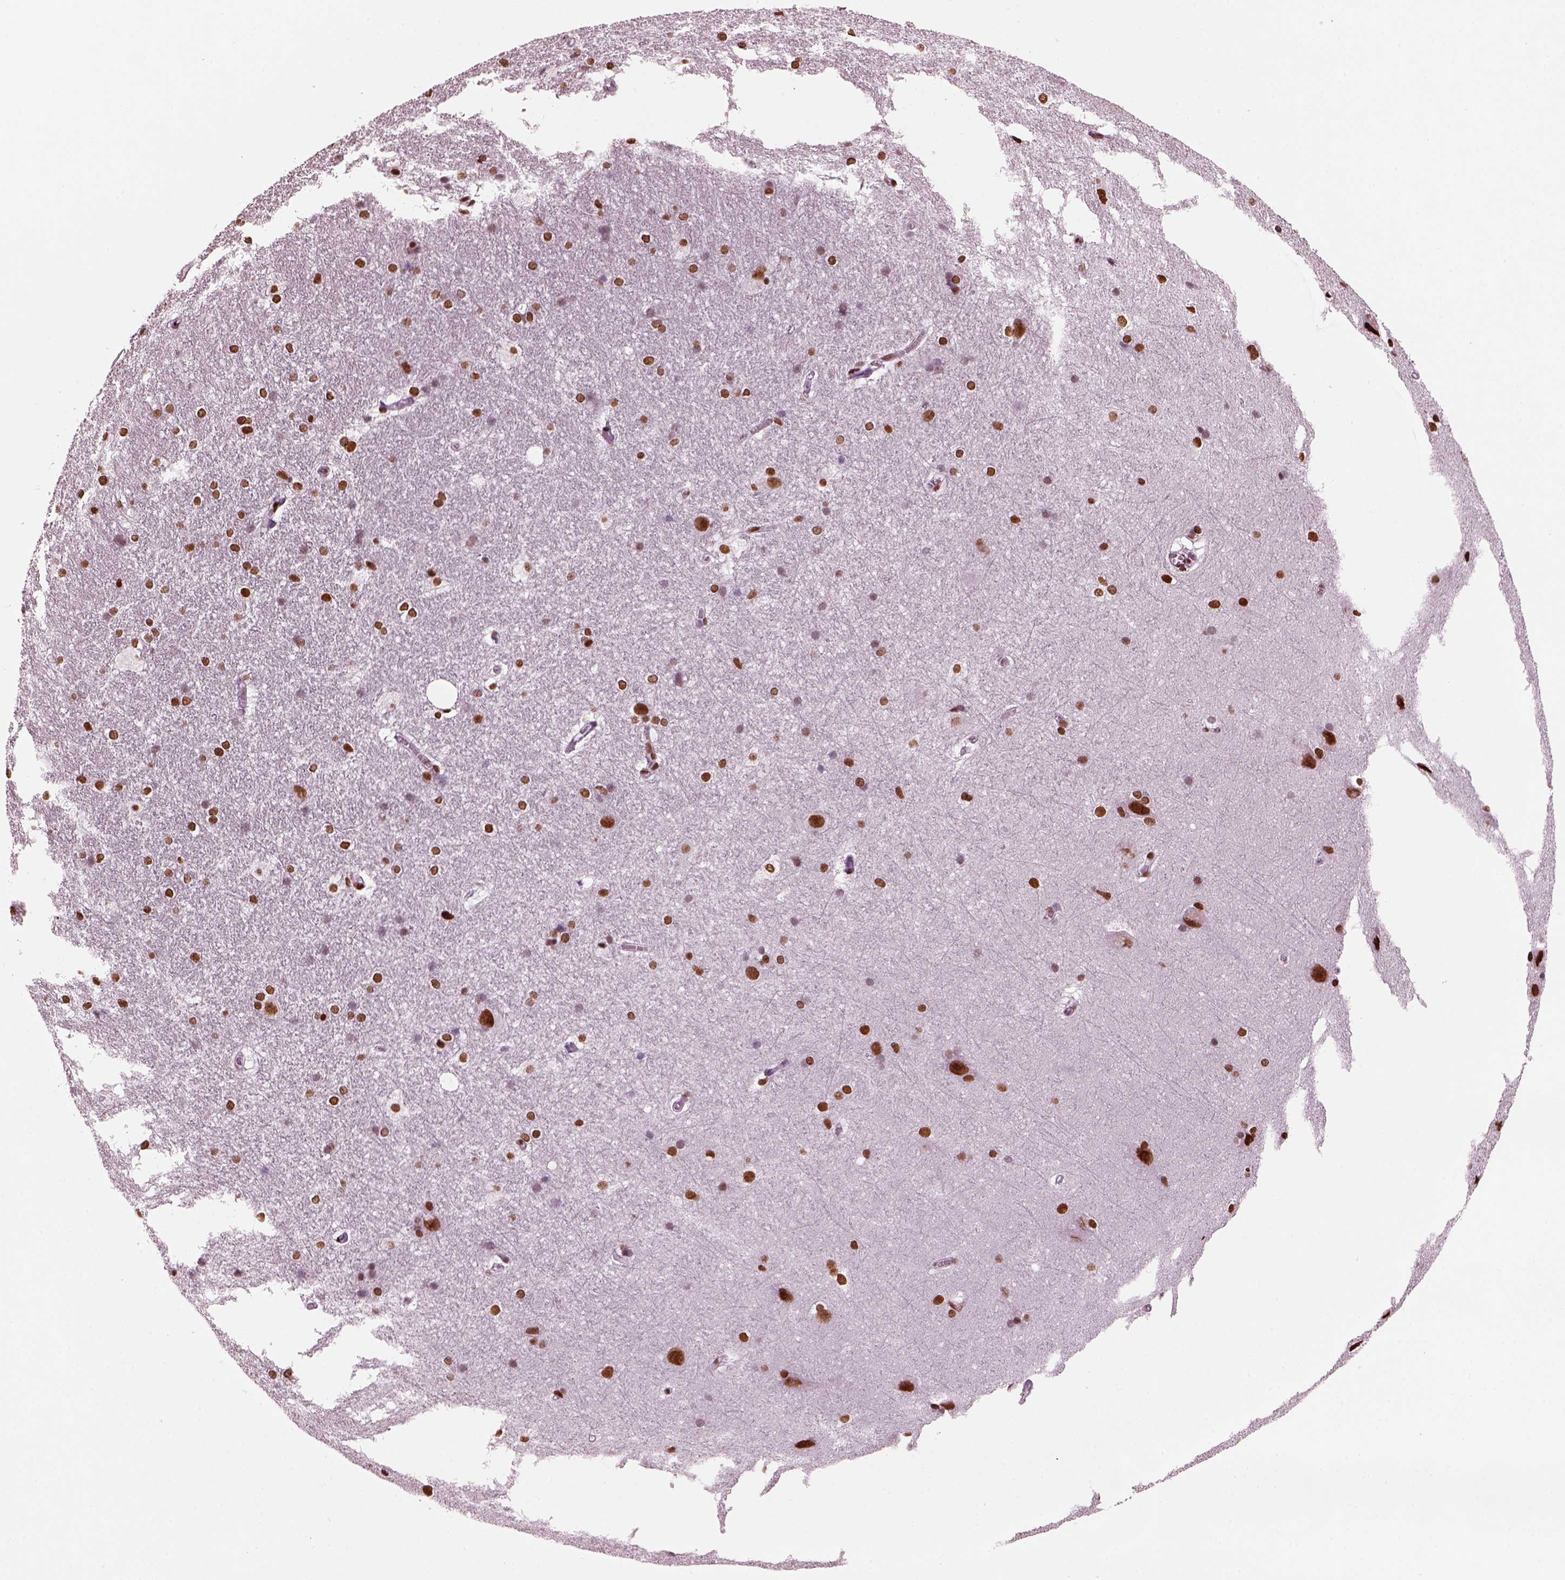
{"staining": {"intensity": "strong", "quantity": ">75%", "location": "nuclear"}, "tissue": "hippocampus", "cell_type": "Glial cells", "image_type": "normal", "snomed": [{"axis": "morphology", "description": "Normal tissue, NOS"}, {"axis": "topography", "description": "Cerebral cortex"}, {"axis": "topography", "description": "Hippocampus"}], "caption": "Brown immunohistochemical staining in unremarkable hippocampus shows strong nuclear staining in about >75% of glial cells. (DAB (3,3'-diaminobenzidine) IHC with brightfield microscopy, high magnification).", "gene": "CBFA2T3", "patient": {"sex": "female", "age": 19}}